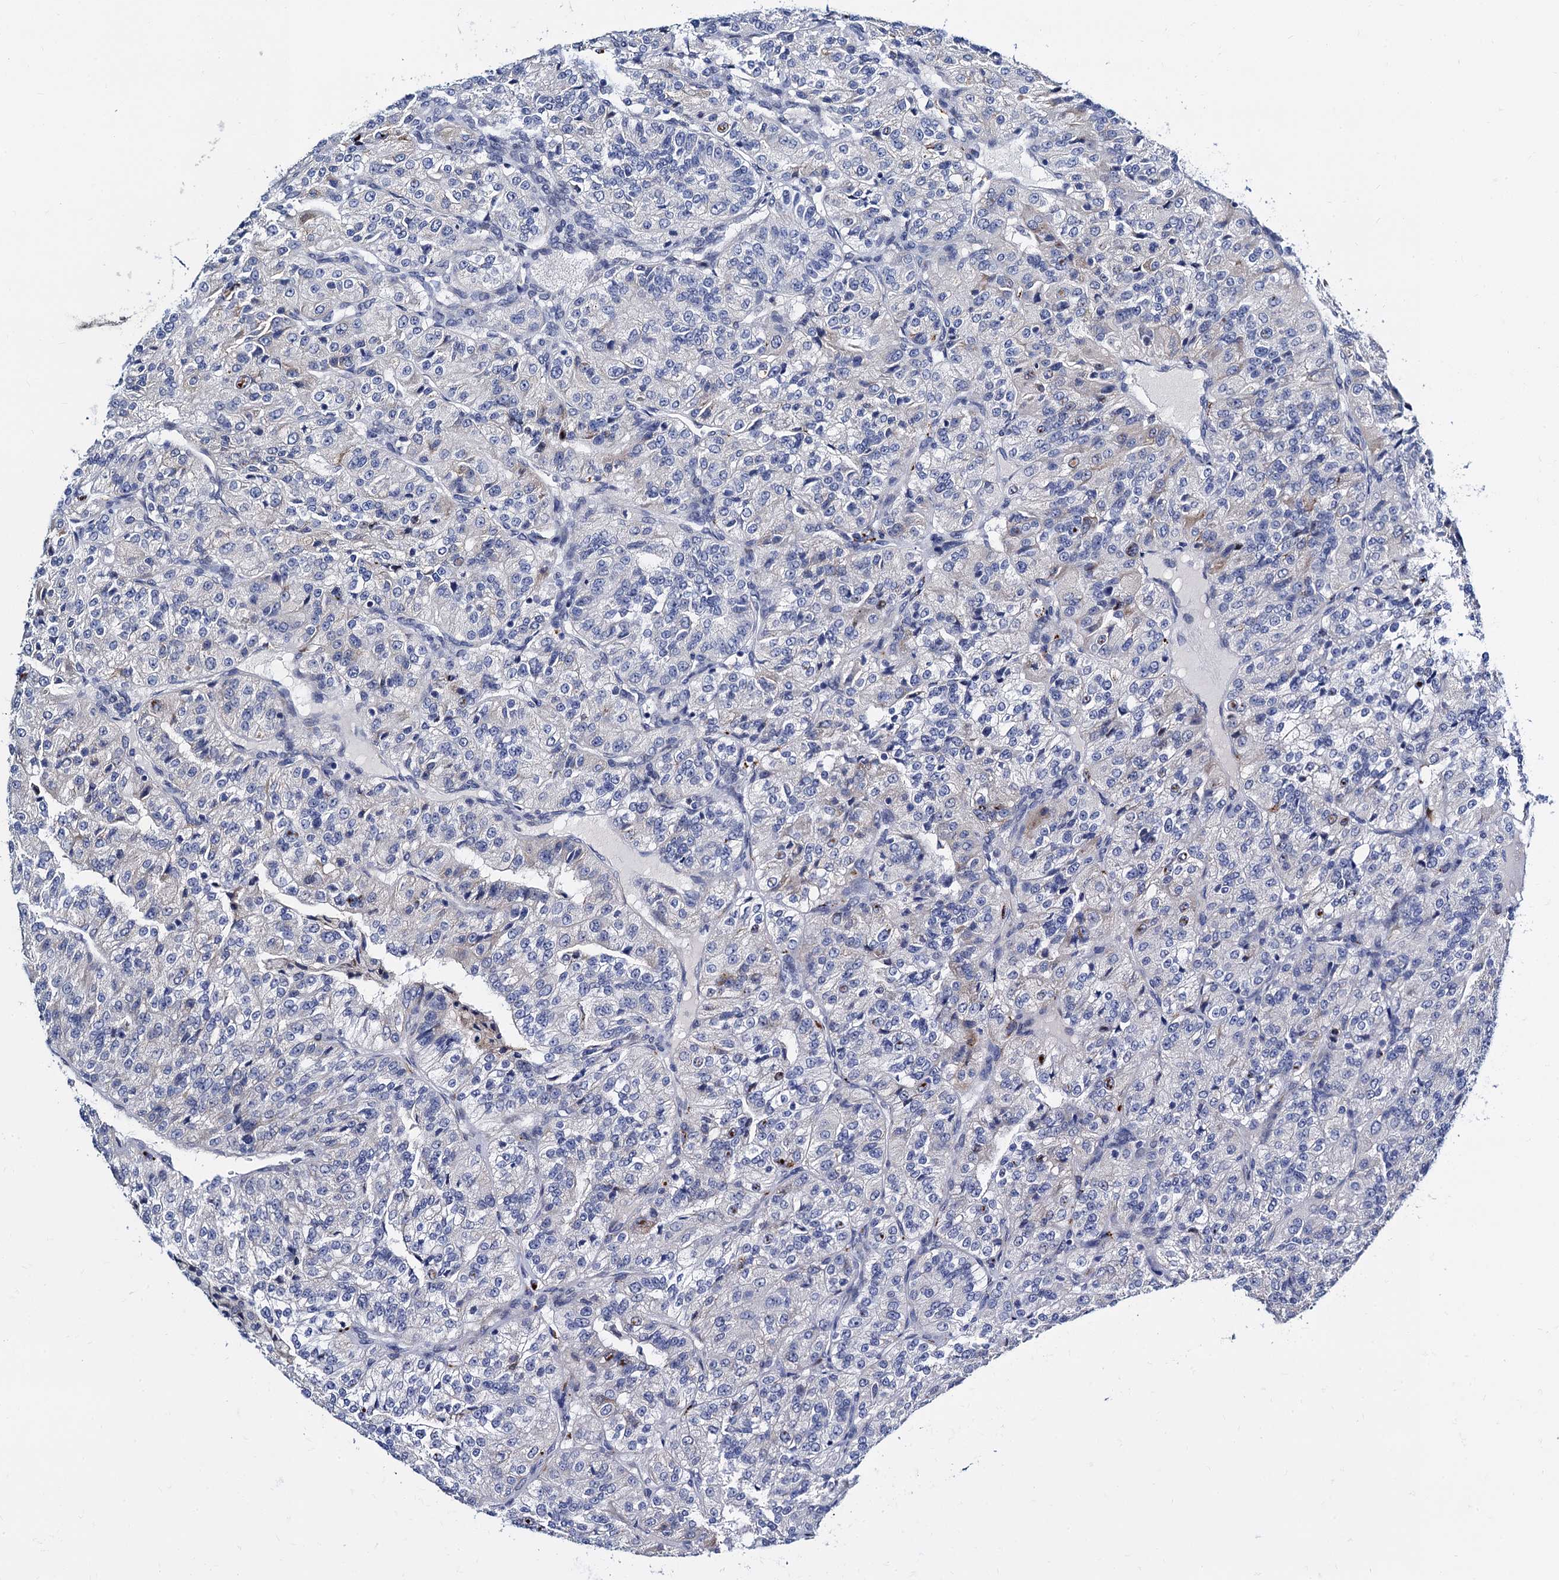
{"staining": {"intensity": "negative", "quantity": "none", "location": "none"}, "tissue": "renal cancer", "cell_type": "Tumor cells", "image_type": "cancer", "snomed": [{"axis": "morphology", "description": "Adenocarcinoma, NOS"}, {"axis": "topography", "description": "Kidney"}], "caption": "DAB (3,3'-diaminobenzidine) immunohistochemical staining of adenocarcinoma (renal) exhibits no significant expression in tumor cells.", "gene": "SLC7A10", "patient": {"sex": "female", "age": 63}}